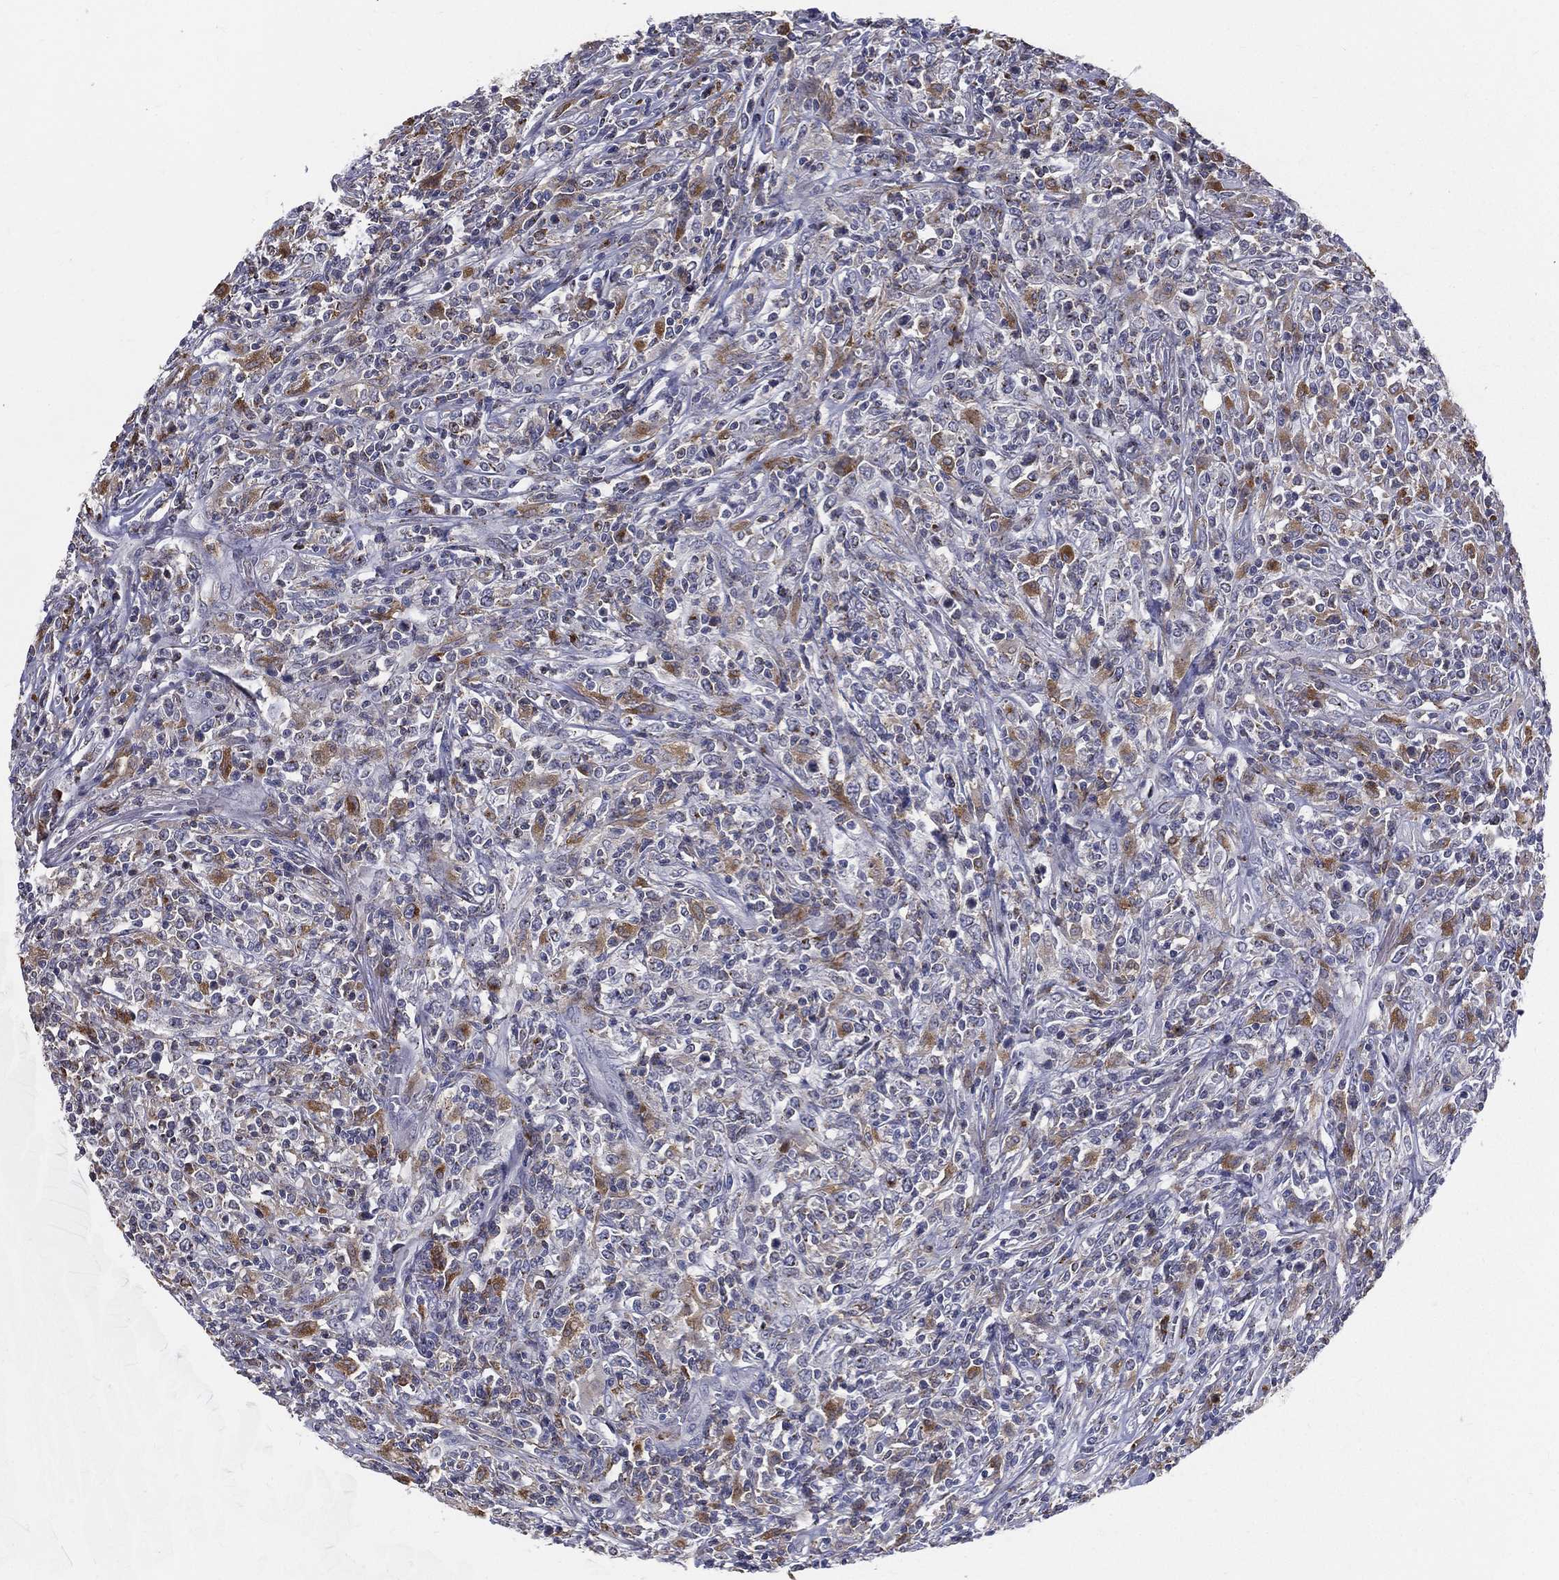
{"staining": {"intensity": "moderate", "quantity": "<25%", "location": "cytoplasmic/membranous"}, "tissue": "lymphoma", "cell_type": "Tumor cells", "image_type": "cancer", "snomed": [{"axis": "morphology", "description": "Malignant lymphoma, non-Hodgkin's type, High grade"}, {"axis": "topography", "description": "Lung"}], "caption": "Immunohistochemistry (DAB (3,3'-diaminobenzidine)) staining of high-grade malignant lymphoma, non-Hodgkin's type demonstrates moderate cytoplasmic/membranous protein staining in approximately <25% of tumor cells.", "gene": "EVI2B", "patient": {"sex": "male", "age": 79}}